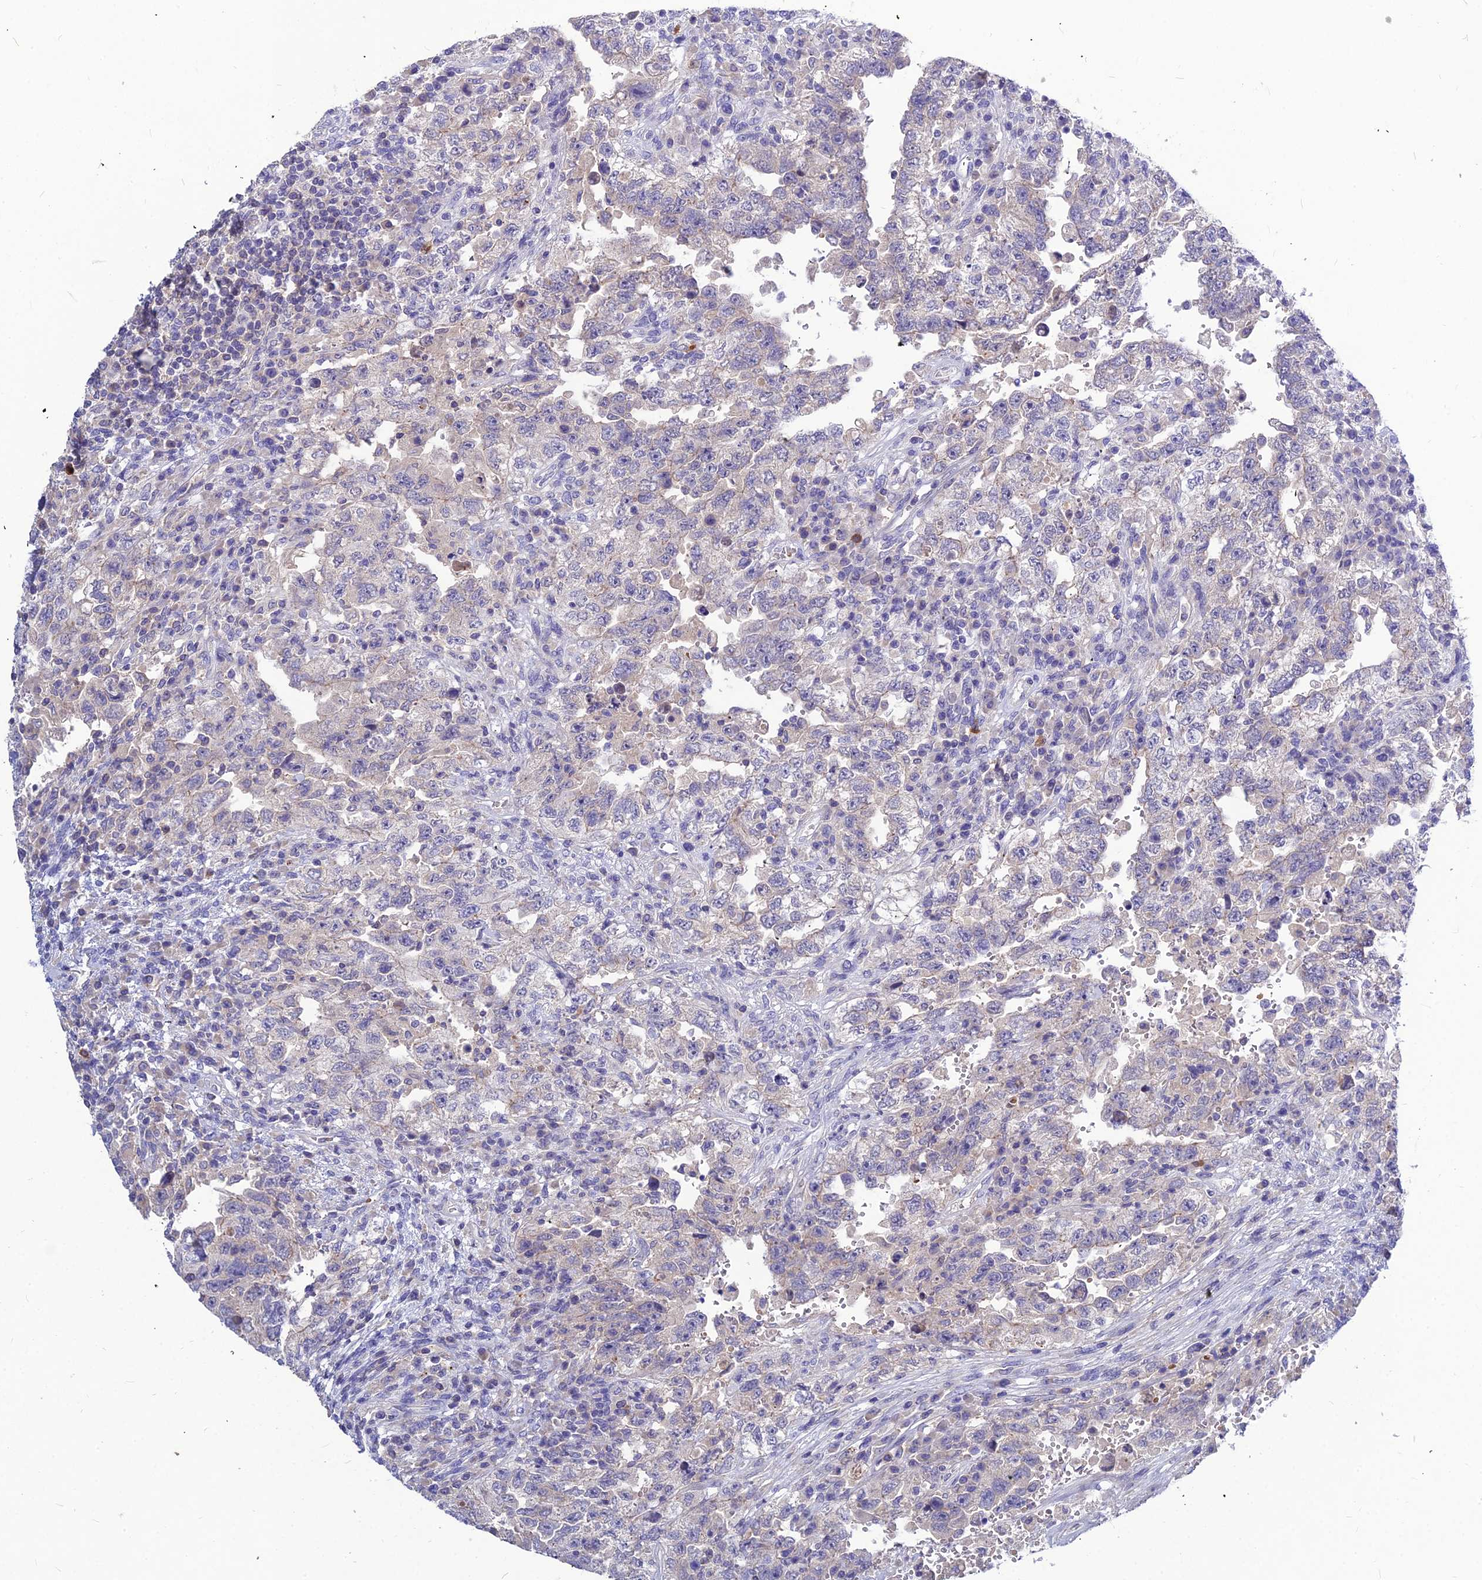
{"staining": {"intensity": "negative", "quantity": "none", "location": "none"}, "tissue": "testis cancer", "cell_type": "Tumor cells", "image_type": "cancer", "snomed": [{"axis": "morphology", "description": "Carcinoma, Embryonal, NOS"}, {"axis": "topography", "description": "Testis"}], "caption": "High power microscopy histopathology image of an IHC histopathology image of testis embryonal carcinoma, revealing no significant positivity in tumor cells.", "gene": "DMRTA1", "patient": {"sex": "male", "age": 26}}